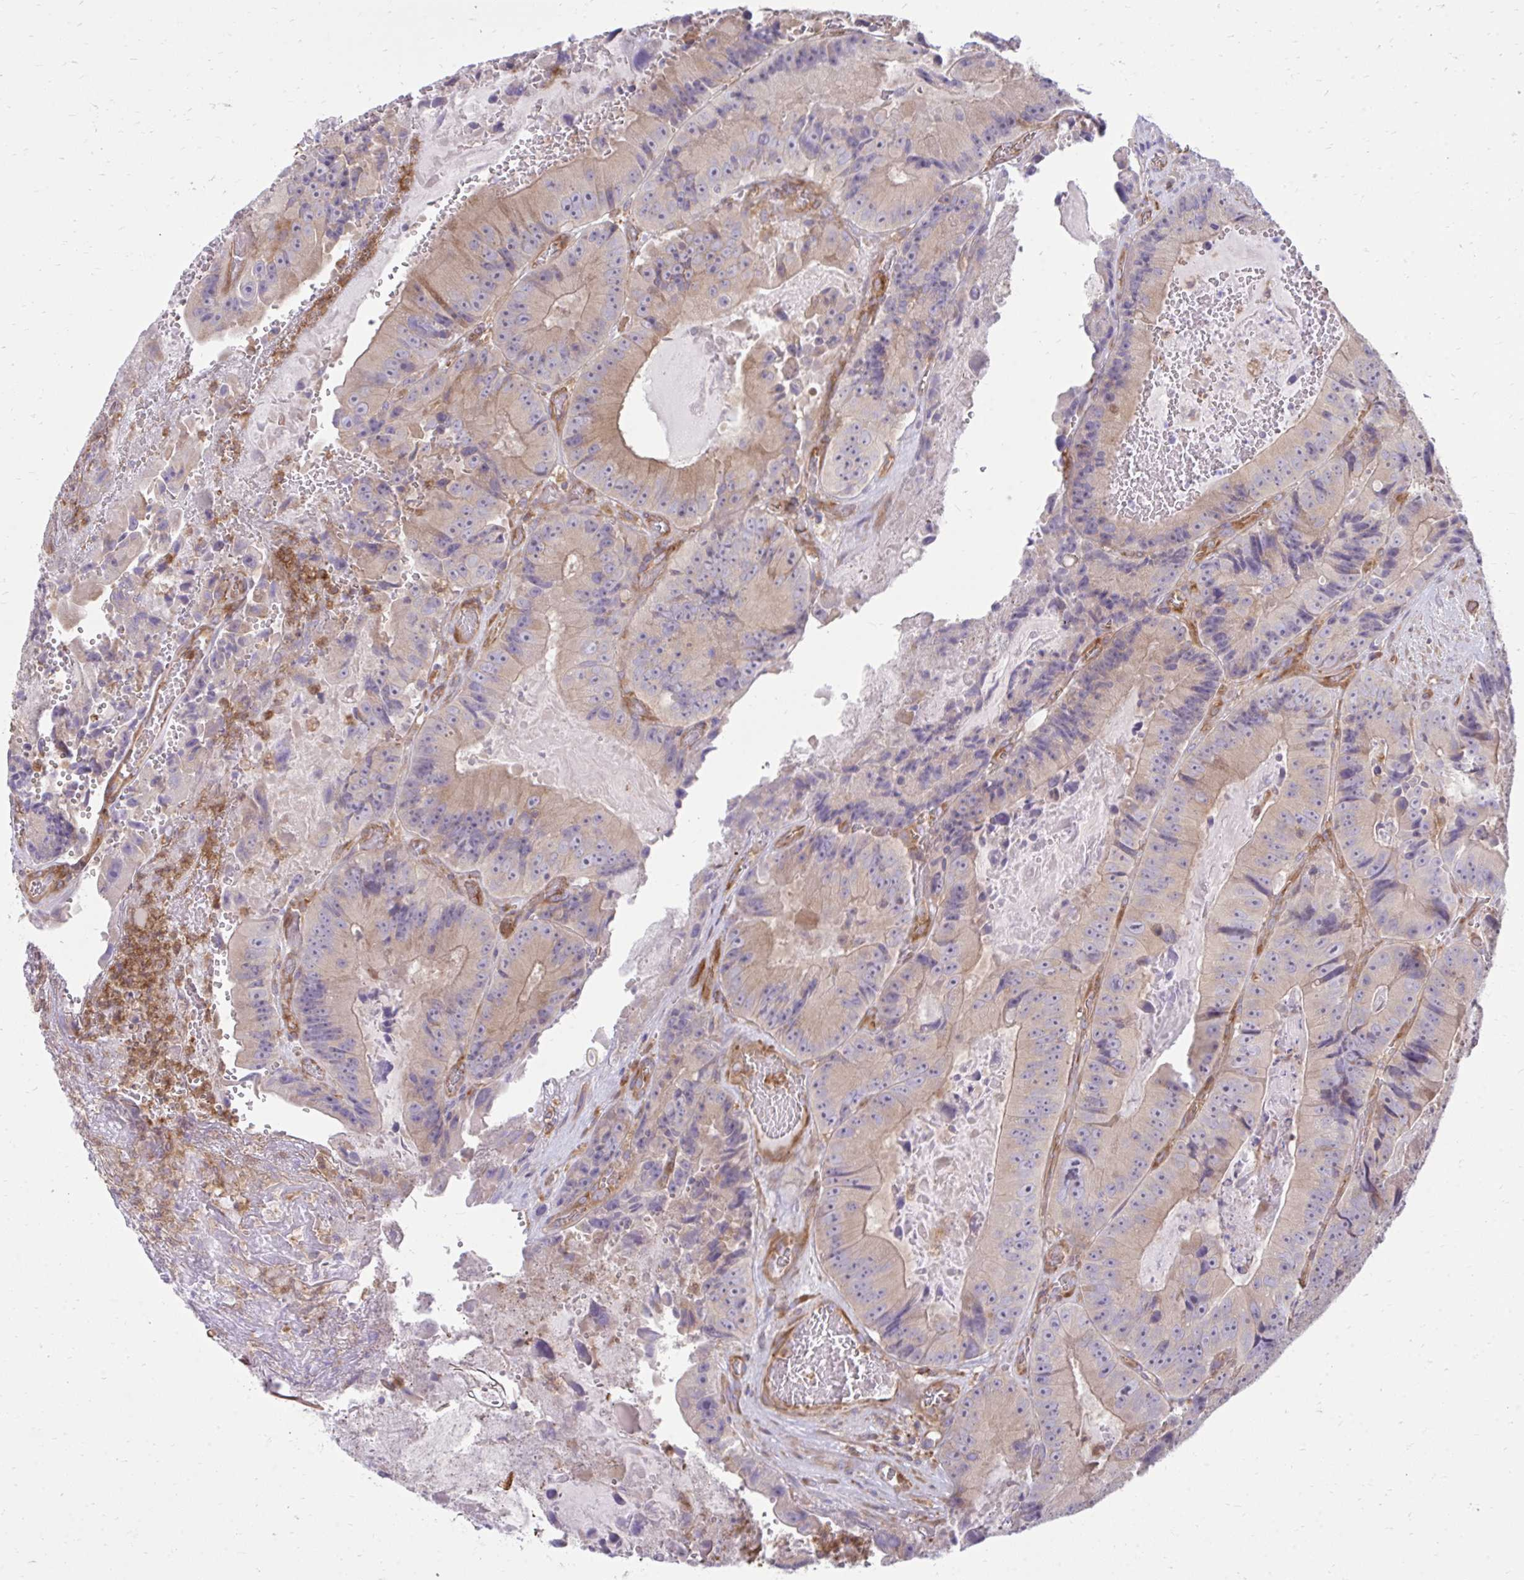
{"staining": {"intensity": "weak", "quantity": ">75%", "location": "cytoplasmic/membranous"}, "tissue": "colorectal cancer", "cell_type": "Tumor cells", "image_type": "cancer", "snomed": [{"axis": "morphology", "description": "Adenocarcinoma, NOS"}, {"axis": "topography", "description": "Colon"}], "caption": "The immunohistochemical stain labels weak cytoplasmic/membranous expression in tumor cells of colorectal cancer (adenocarcinoma) tissue.", "gene": "ASAP1", "patient": {"sex": "female", "age": 86}}